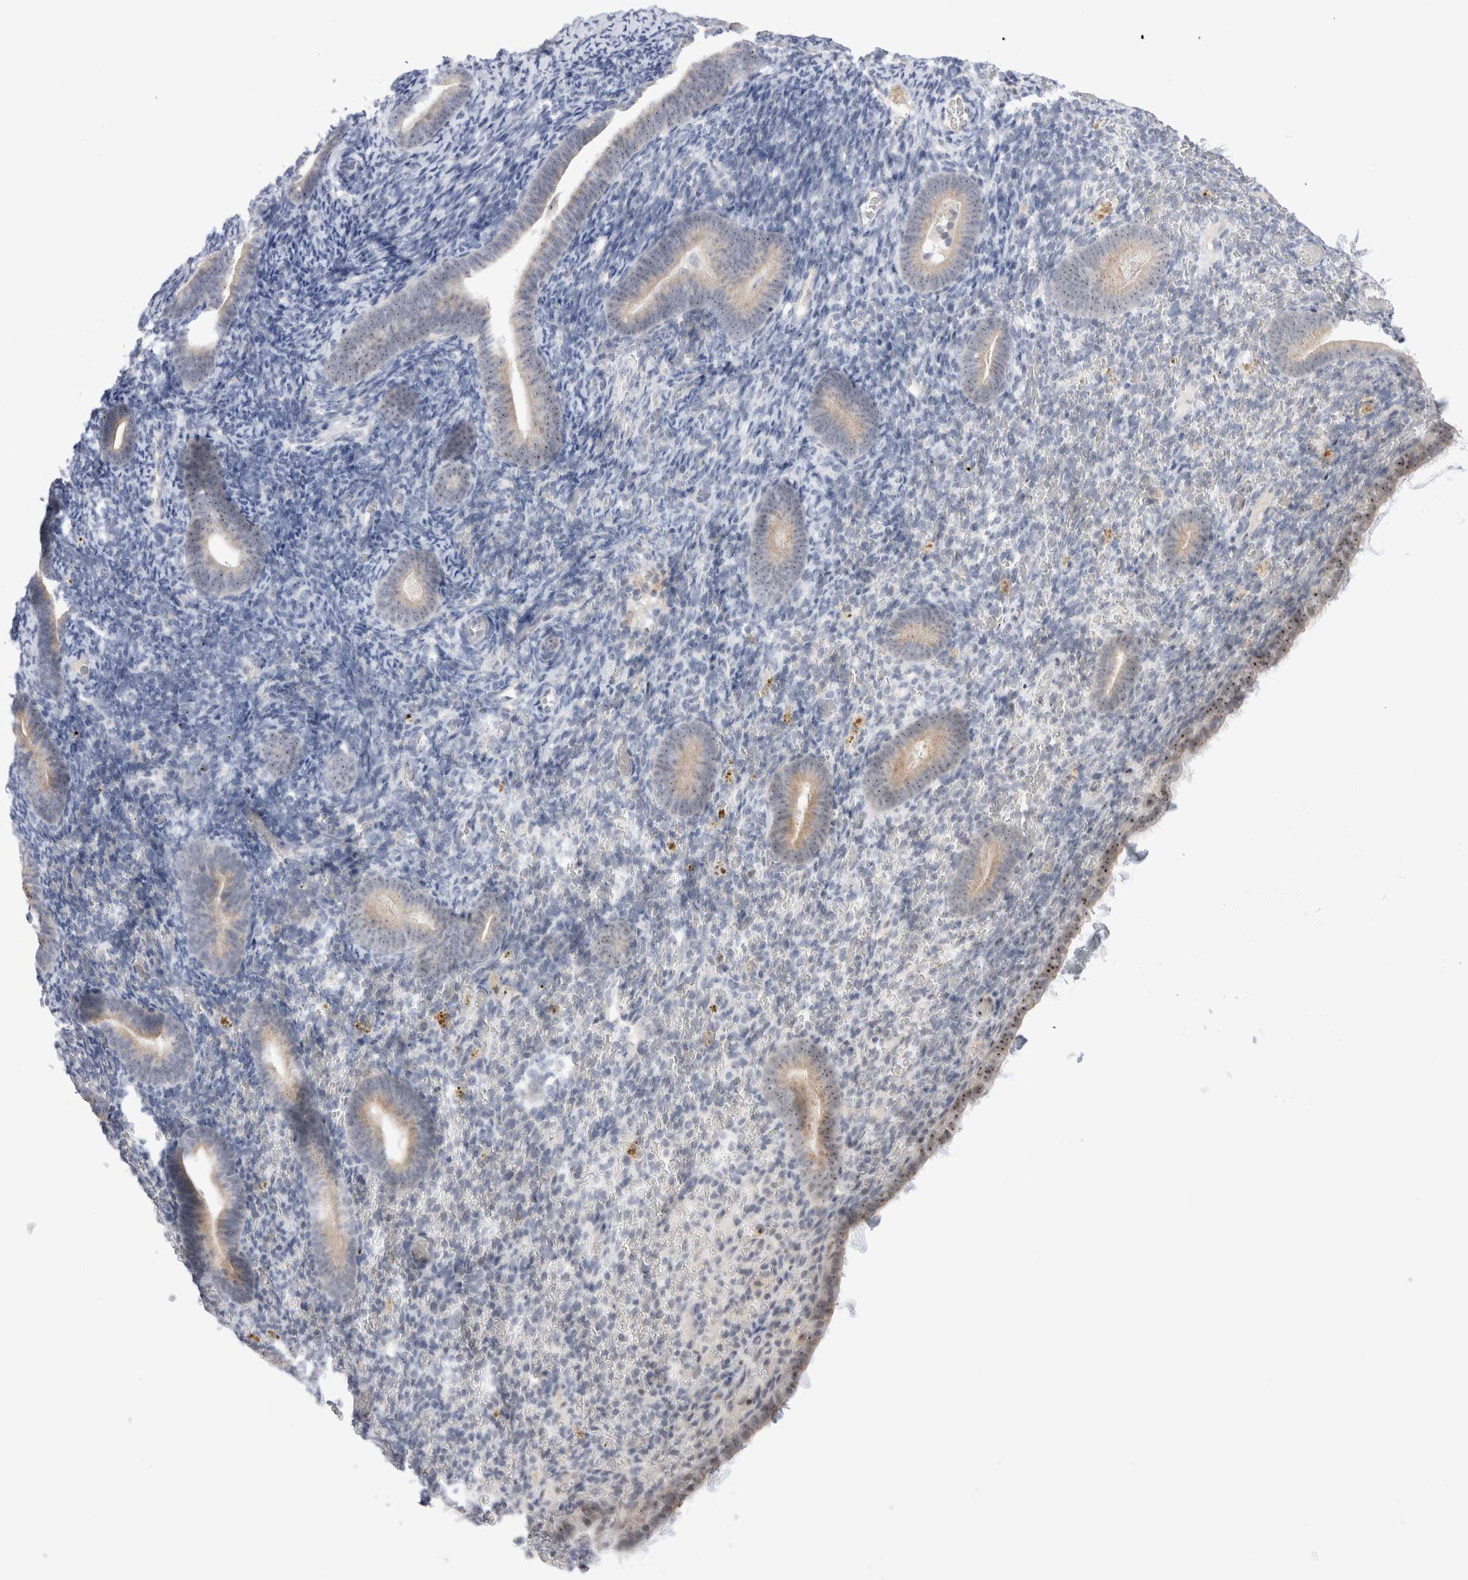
{"staining": {"intensity": "negative", "quantity": "none", "location": "none"}, "tissue": "endometrium", "cell_type": "Cells in endometrial stroma", "image_type": "normal", "snomed": [{"axis": "morphology", "description": "Normal tissue, NOS"}, {"axis": "topography", "description": "Endometrium"}], "caption": "A high-resolution photomicrograph shows immunohistochemistry (IHC) staining of benign endometrium, which exhibits no significant positivity in cells in endometrial stroma. The staining was performed using DAB to visualize the protein expression in brown, while the nuclei were stained in blue with hematoxylin (Magnification: 20x).", "gene": "CERS5", "patient": {"sex": "female", "age": 51}}